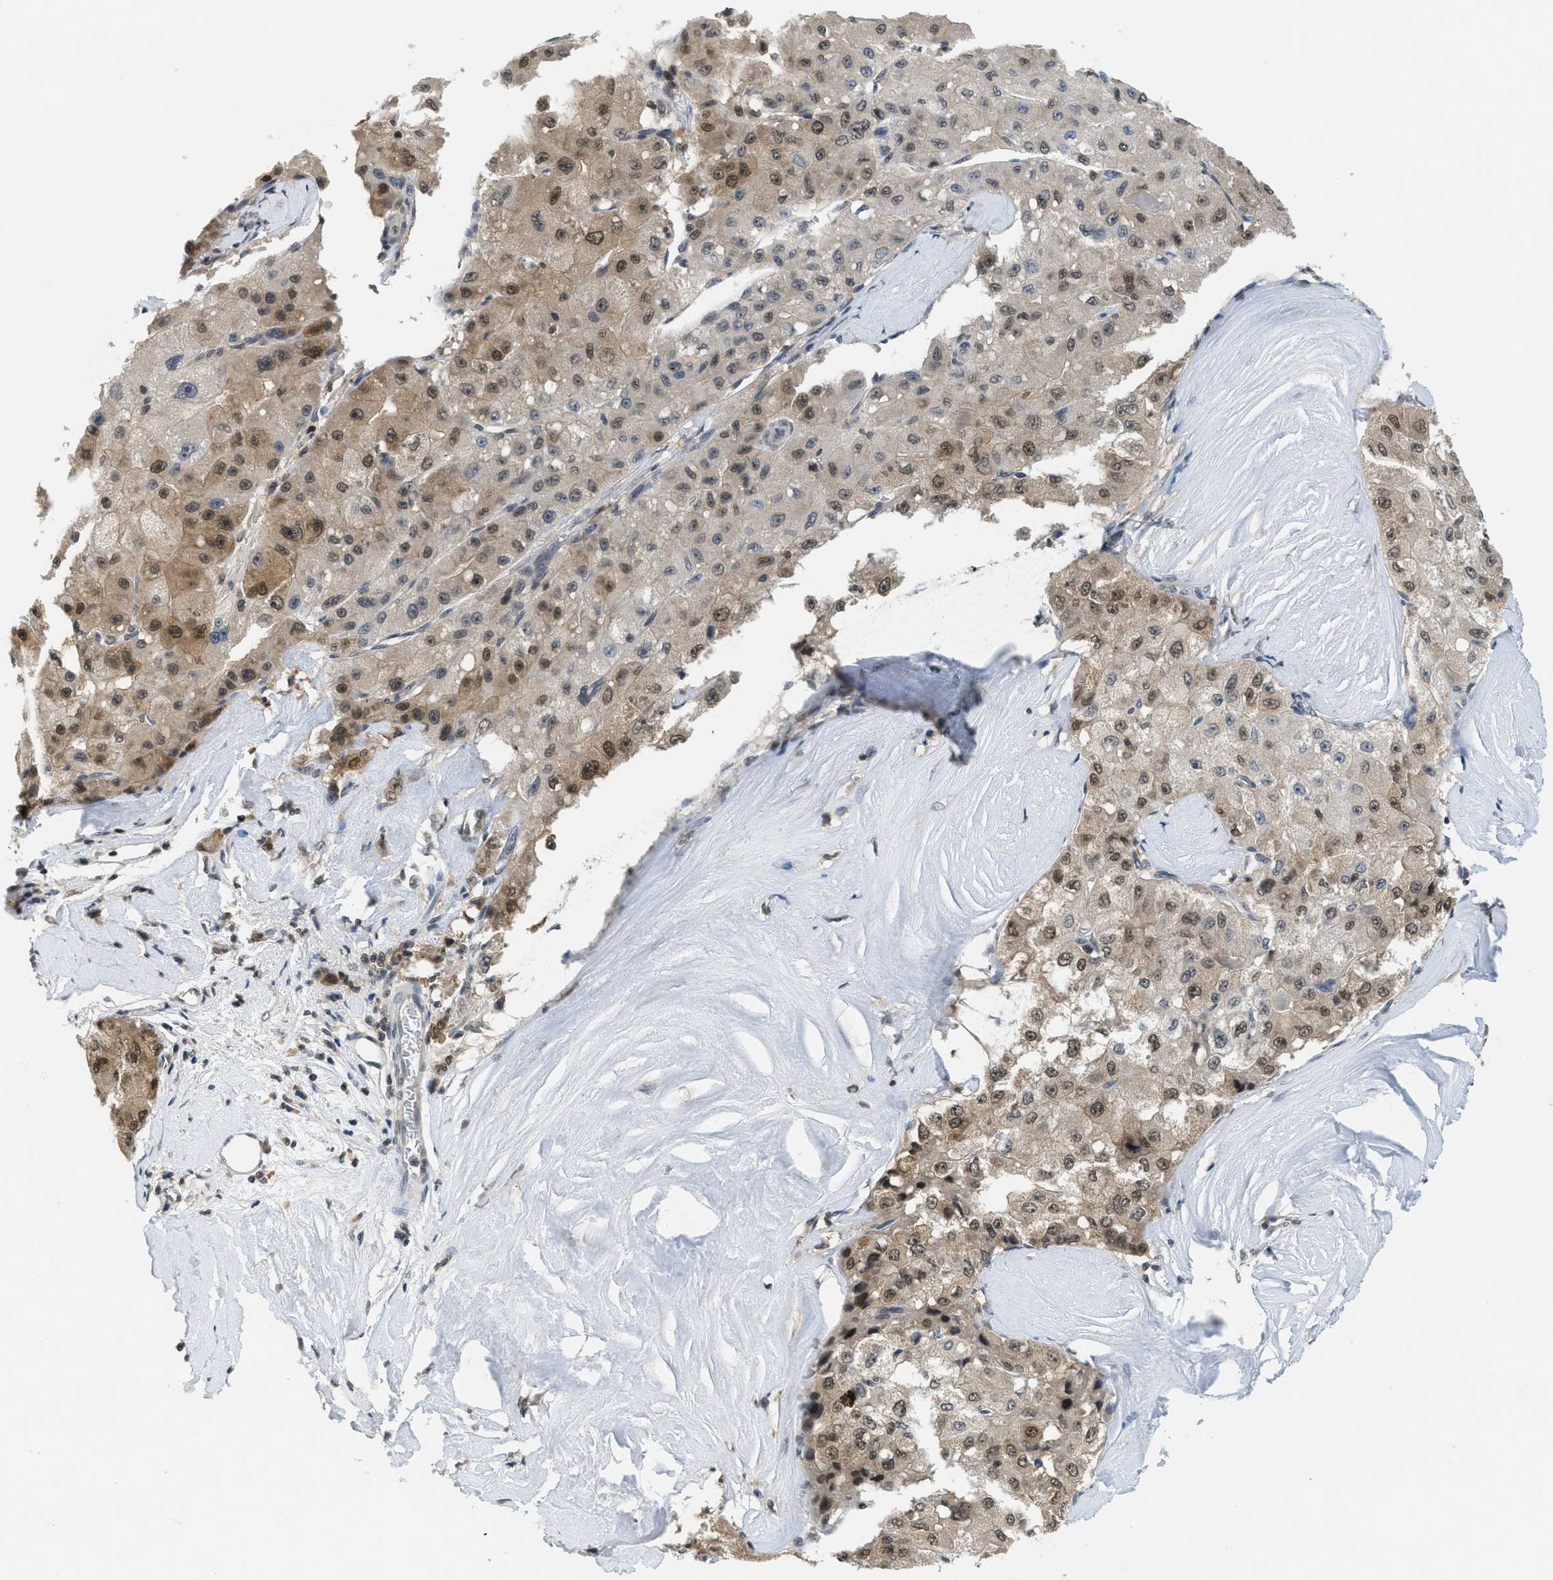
{"staining": {"intensity": "moderate", "quantity": ">75%", "location": "cytoplasmic/membranous,nuclear"}, "tissue": "liver cancer", "cell_type": "Tumor cells", "image_type": "cancer", "snomed": [{"axis": "morphology", "description": "Carcinoma, Hepatocellular, NOS"}, {"axis": "topography", "description": "Liver"}], "caption": "Immunohistochemistry (DAB) staining of hepatocellular carcinoma (liver) shows moderate cytoplasmic/membranous and nuclear protein positivity in approximately >75% of tumor cells.", "gene": "DNAJB1", "patient": {"sex": "male", "age": 80}}